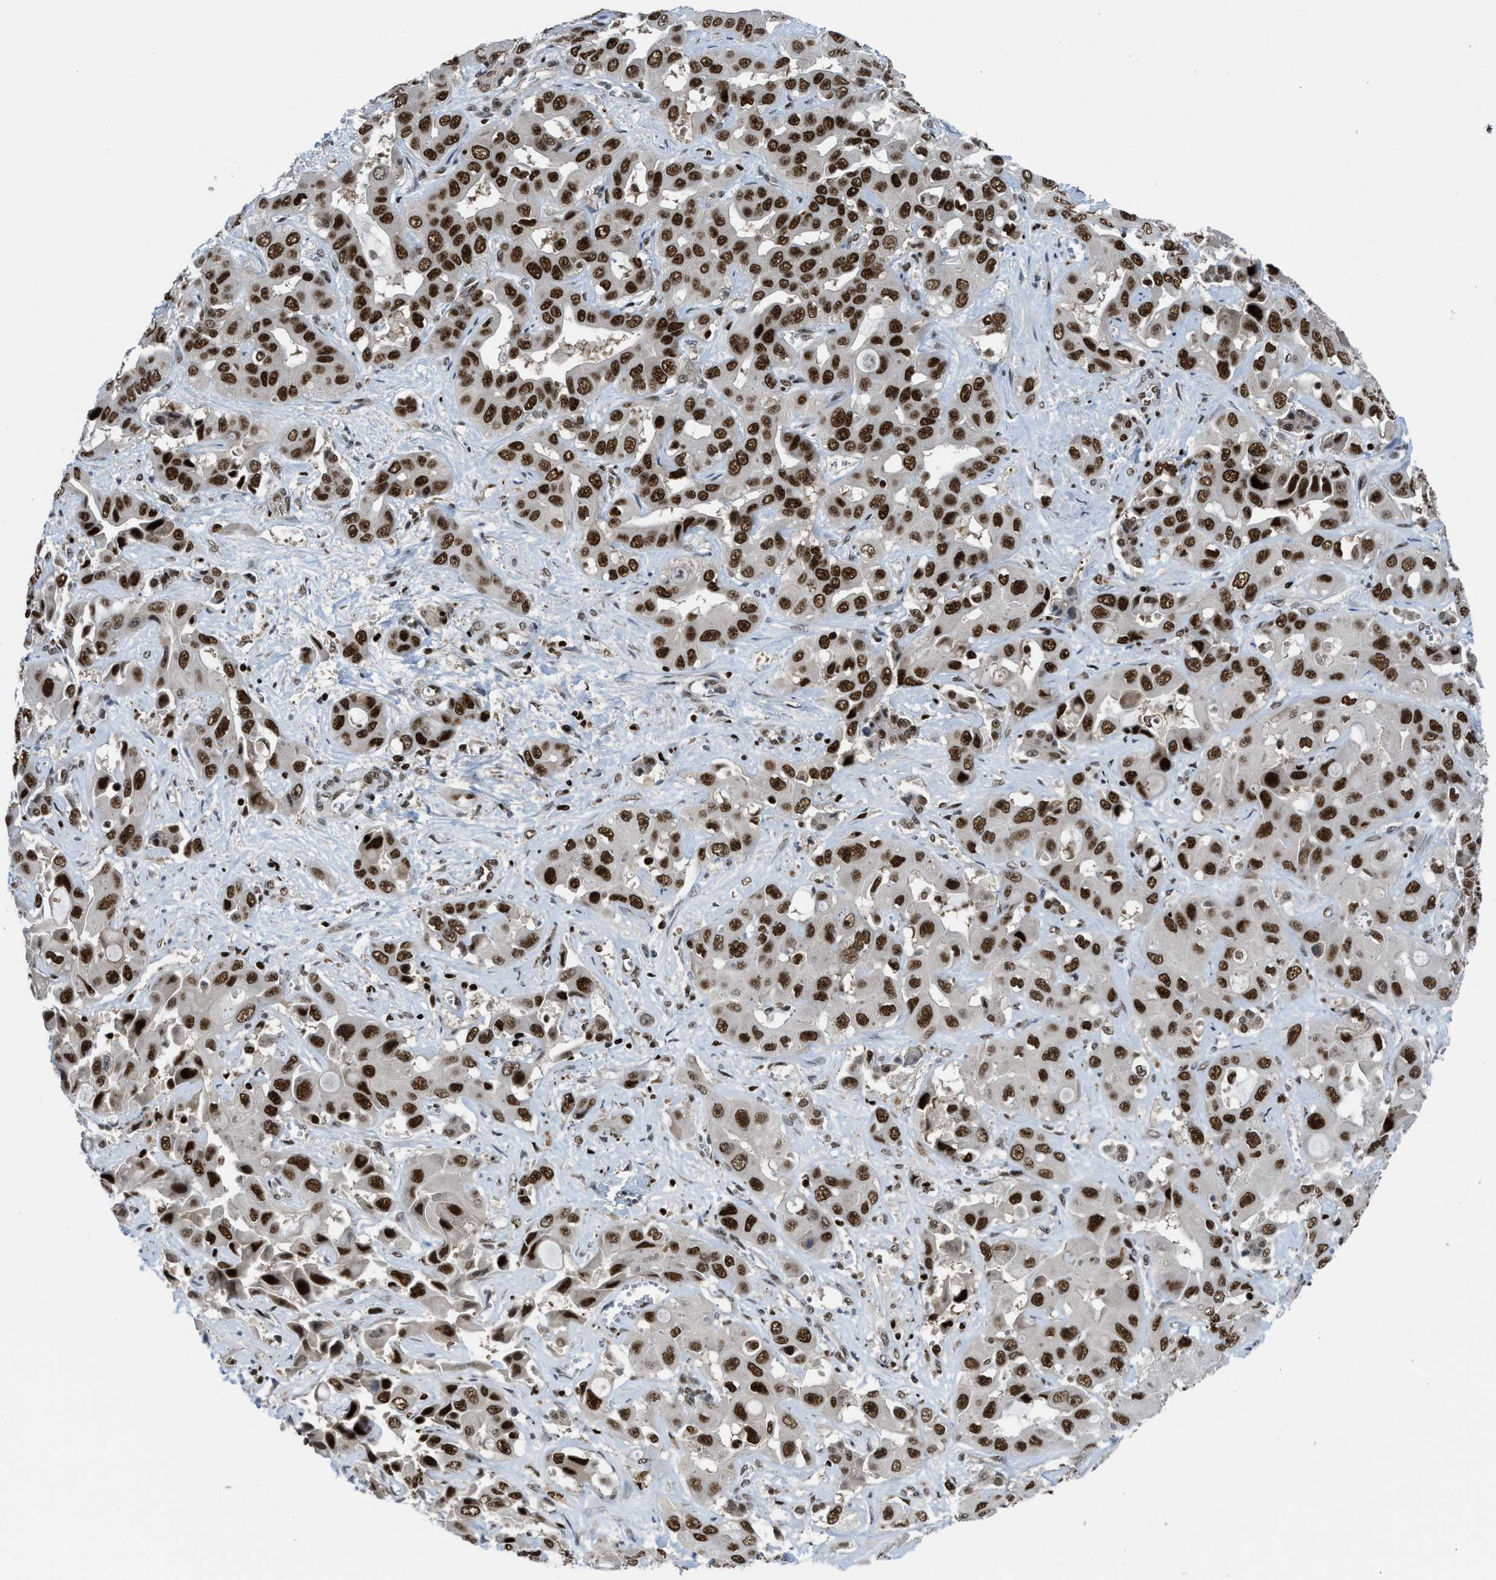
{"staining": {"intensity": "strong", "quantity": ">75%", "location": "nuclear"}, "tissue": "liver cancer", "cell_type": "Tumor cells", "image_type": "cancer", "snomed": [{"axis": "morphology", "description": "Cholangiocarcinoma"}, {"axis": "topography", "description": "Liver"}], "caption": "An image of cholangiocarcinoma (liver) stained for a protein exhibits strong nuclear brown staining in tumor cells.", "gene": "RFX5", "patient": {"sex": "female", "age": 52}}